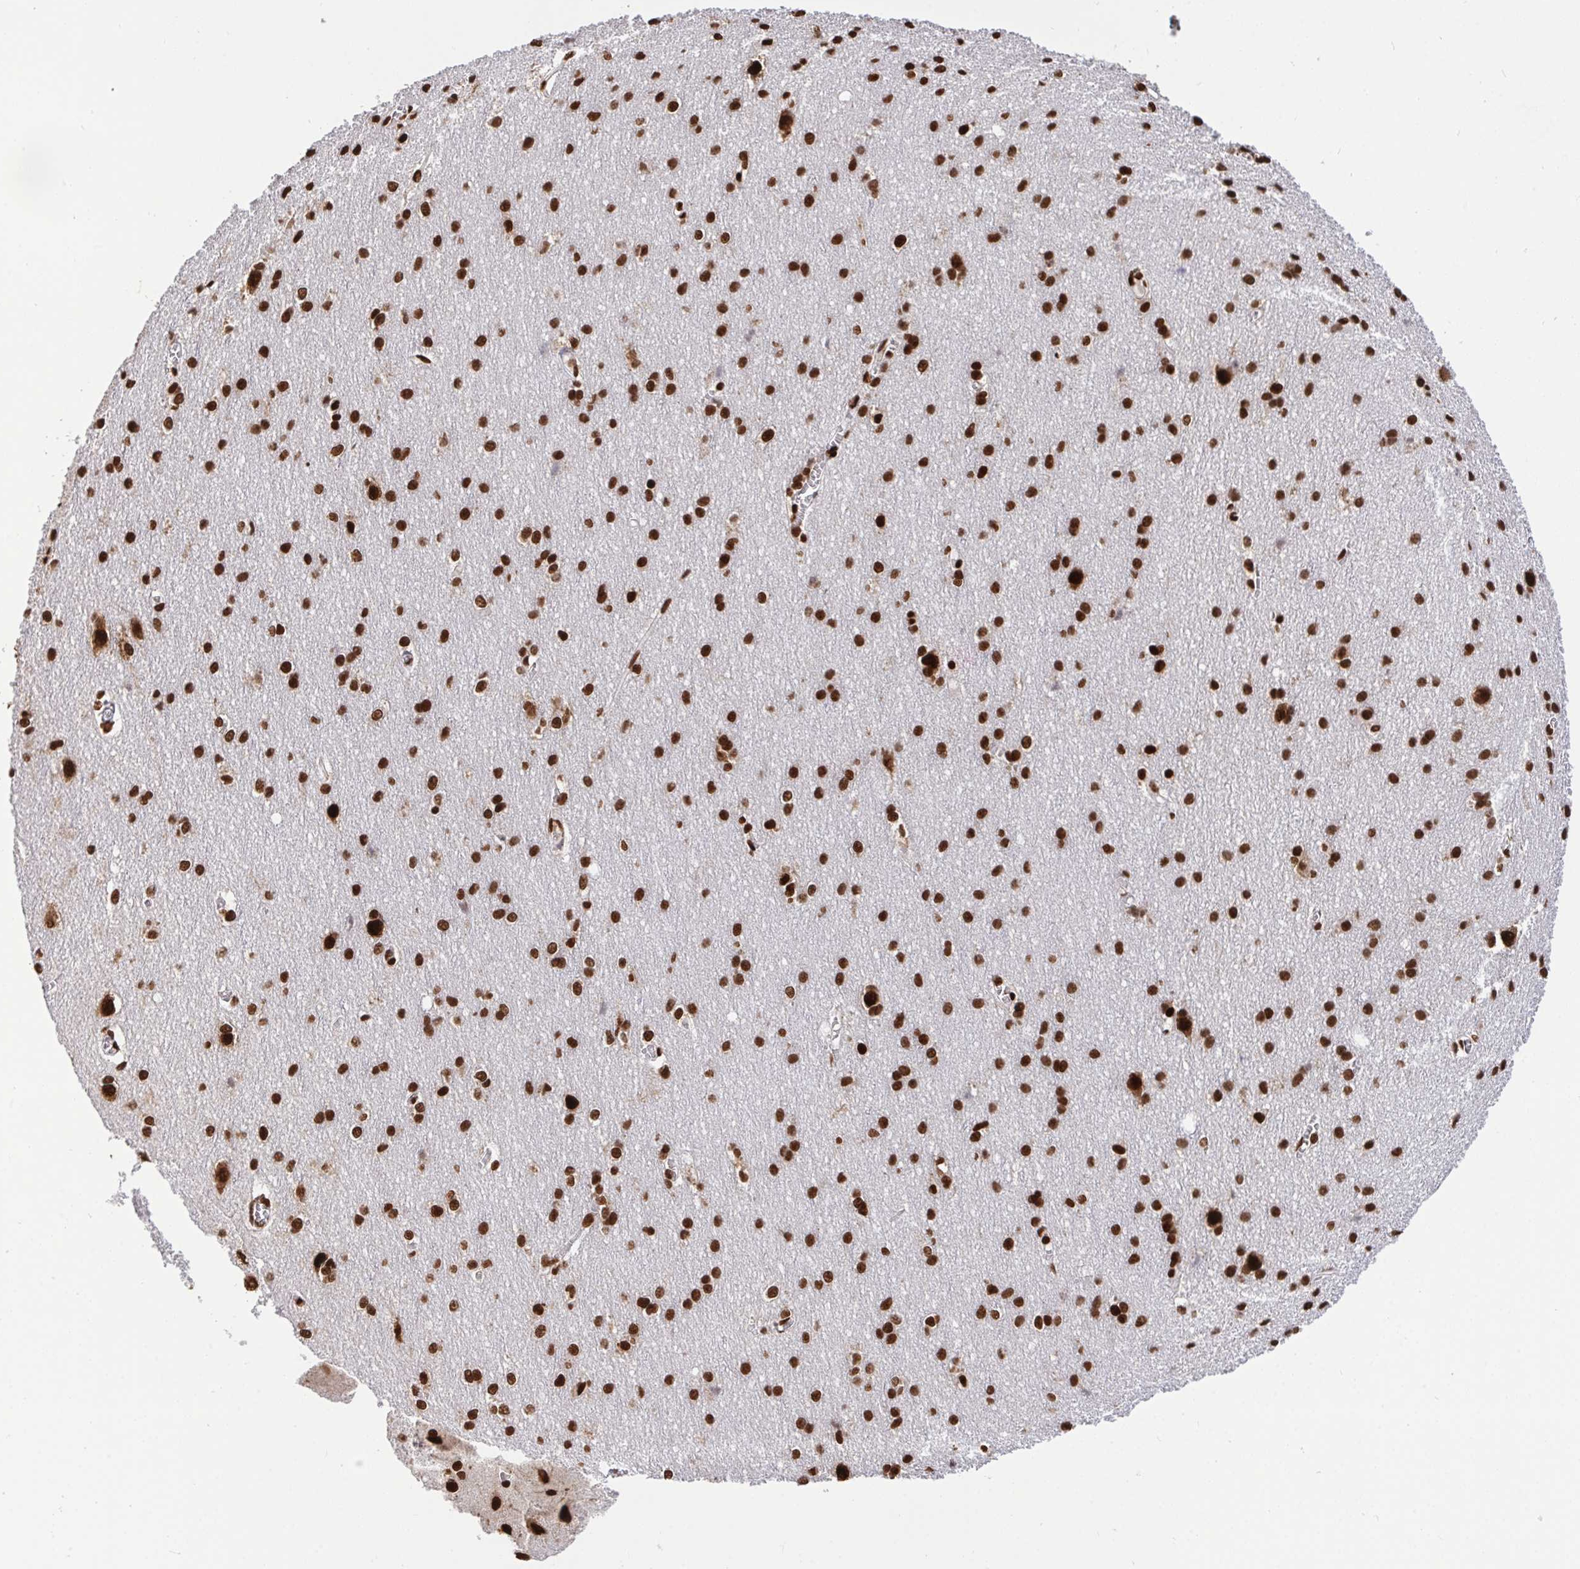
{"staining": {"intensity": "strong", "quantity": ">75%", "location": "nuclear"}, "tissue": "cerebral cortex", "cell_type": "Endothelial cells", "image_type": "normal", "snomed": [{"axis": "morphology", "description": "Normal tissue, NOS"}, {"axis": "topography", "description": "Cerebral cortex"}], "caption": "This is an image of immunohistochemistry (IHC) staining of normal cerebral cortex, which shows strong expression in the nuclear of endothelial cells.", "gene": "ENSG00000268083", "patient": {"sex": "male", "age": 37}}